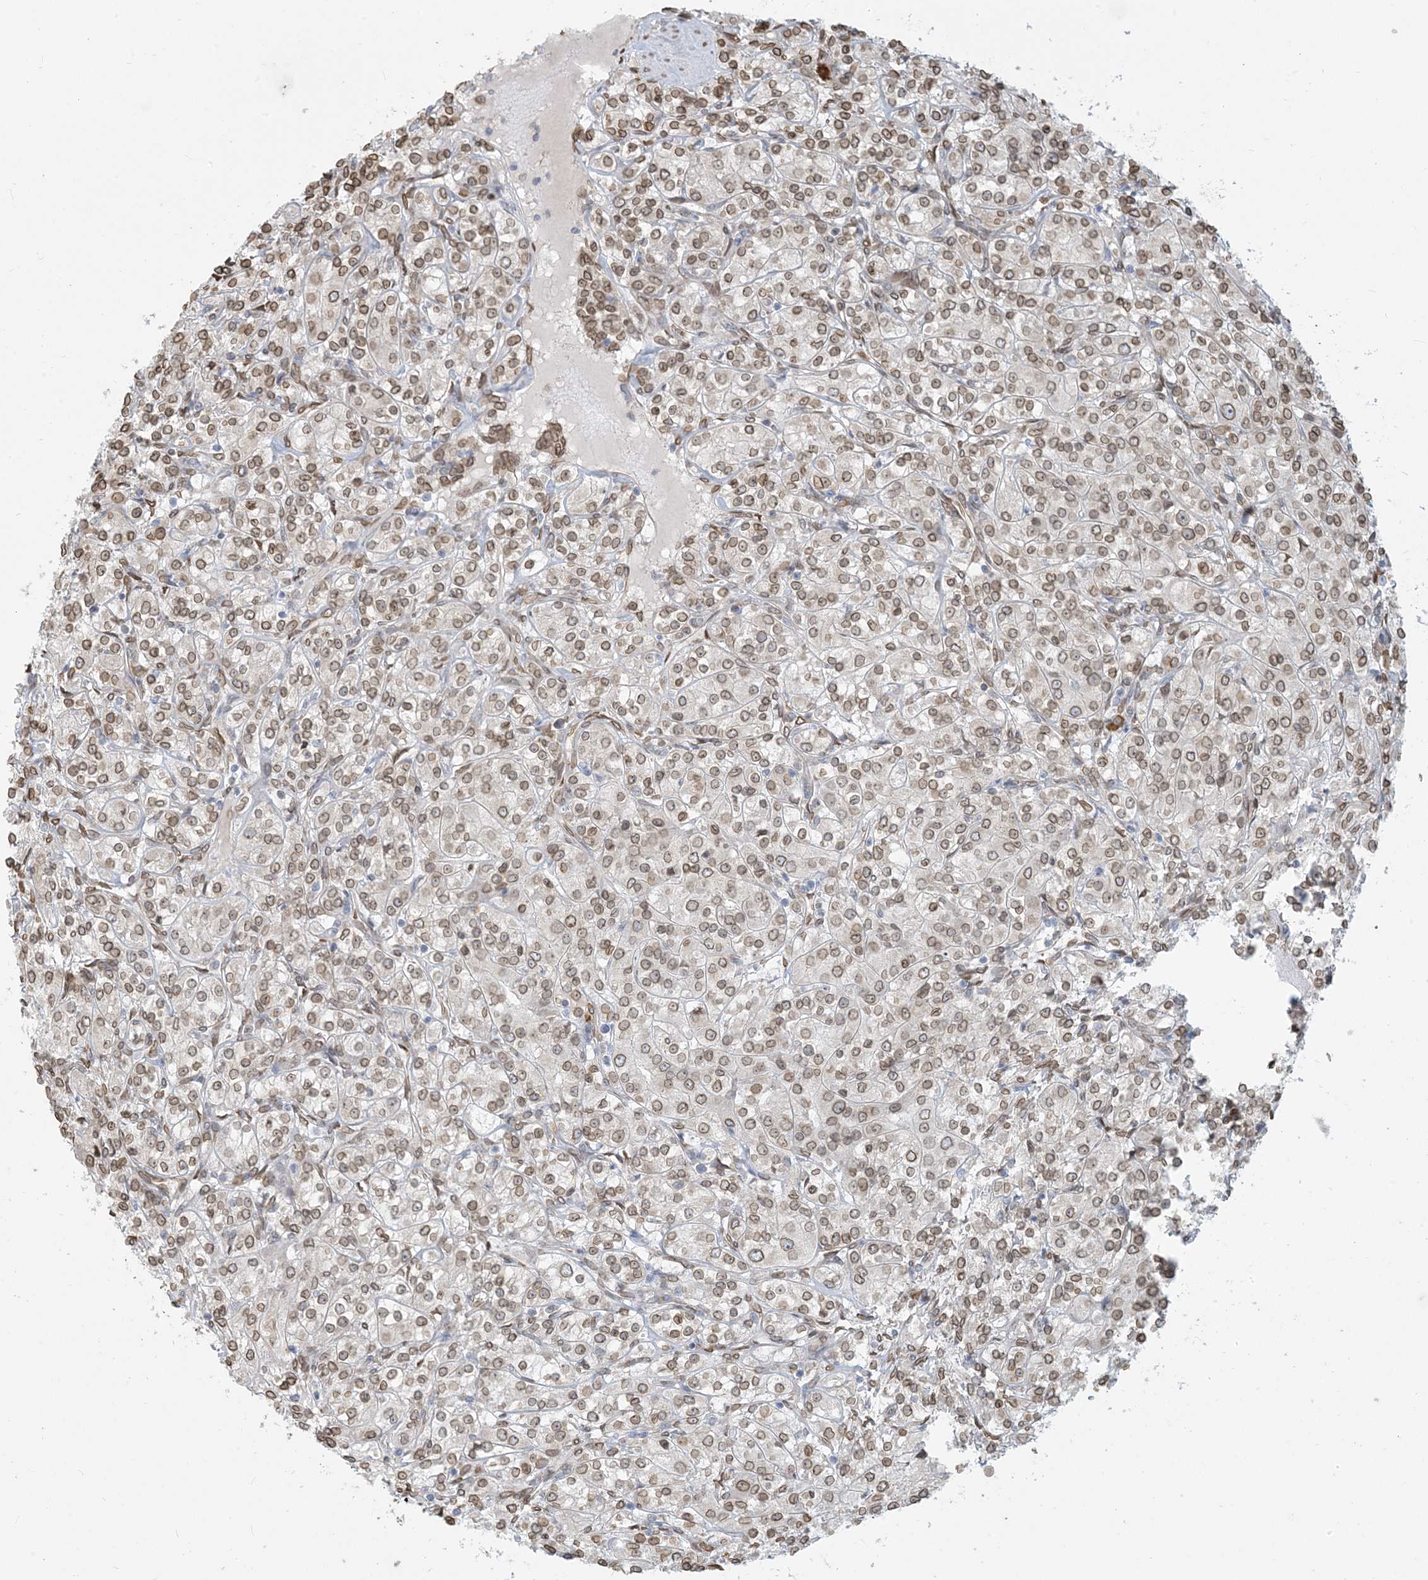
{"staining": {"intensity": "moderate", "quantity": ">75%", "location": "cytoplasmic/membranous,nuclear"}, "tissue": "renal cancer", "cell_type": "Tumor cells", "image_type": "cancer", "snomed": [{"axis": "morphology", "description": "Adenocarcinoma, NOS"}, {"axis": "topography", "description": "Kidney"}], "caption": "Immunohistochemical staining of human renal adenocarcinoma exhibits moderate cytoplasmic/membranous and nuclear protein expression in about >75% of tumor cells.", "gene": "WWP1", "patient": {"sex": "male", "age": 77}}